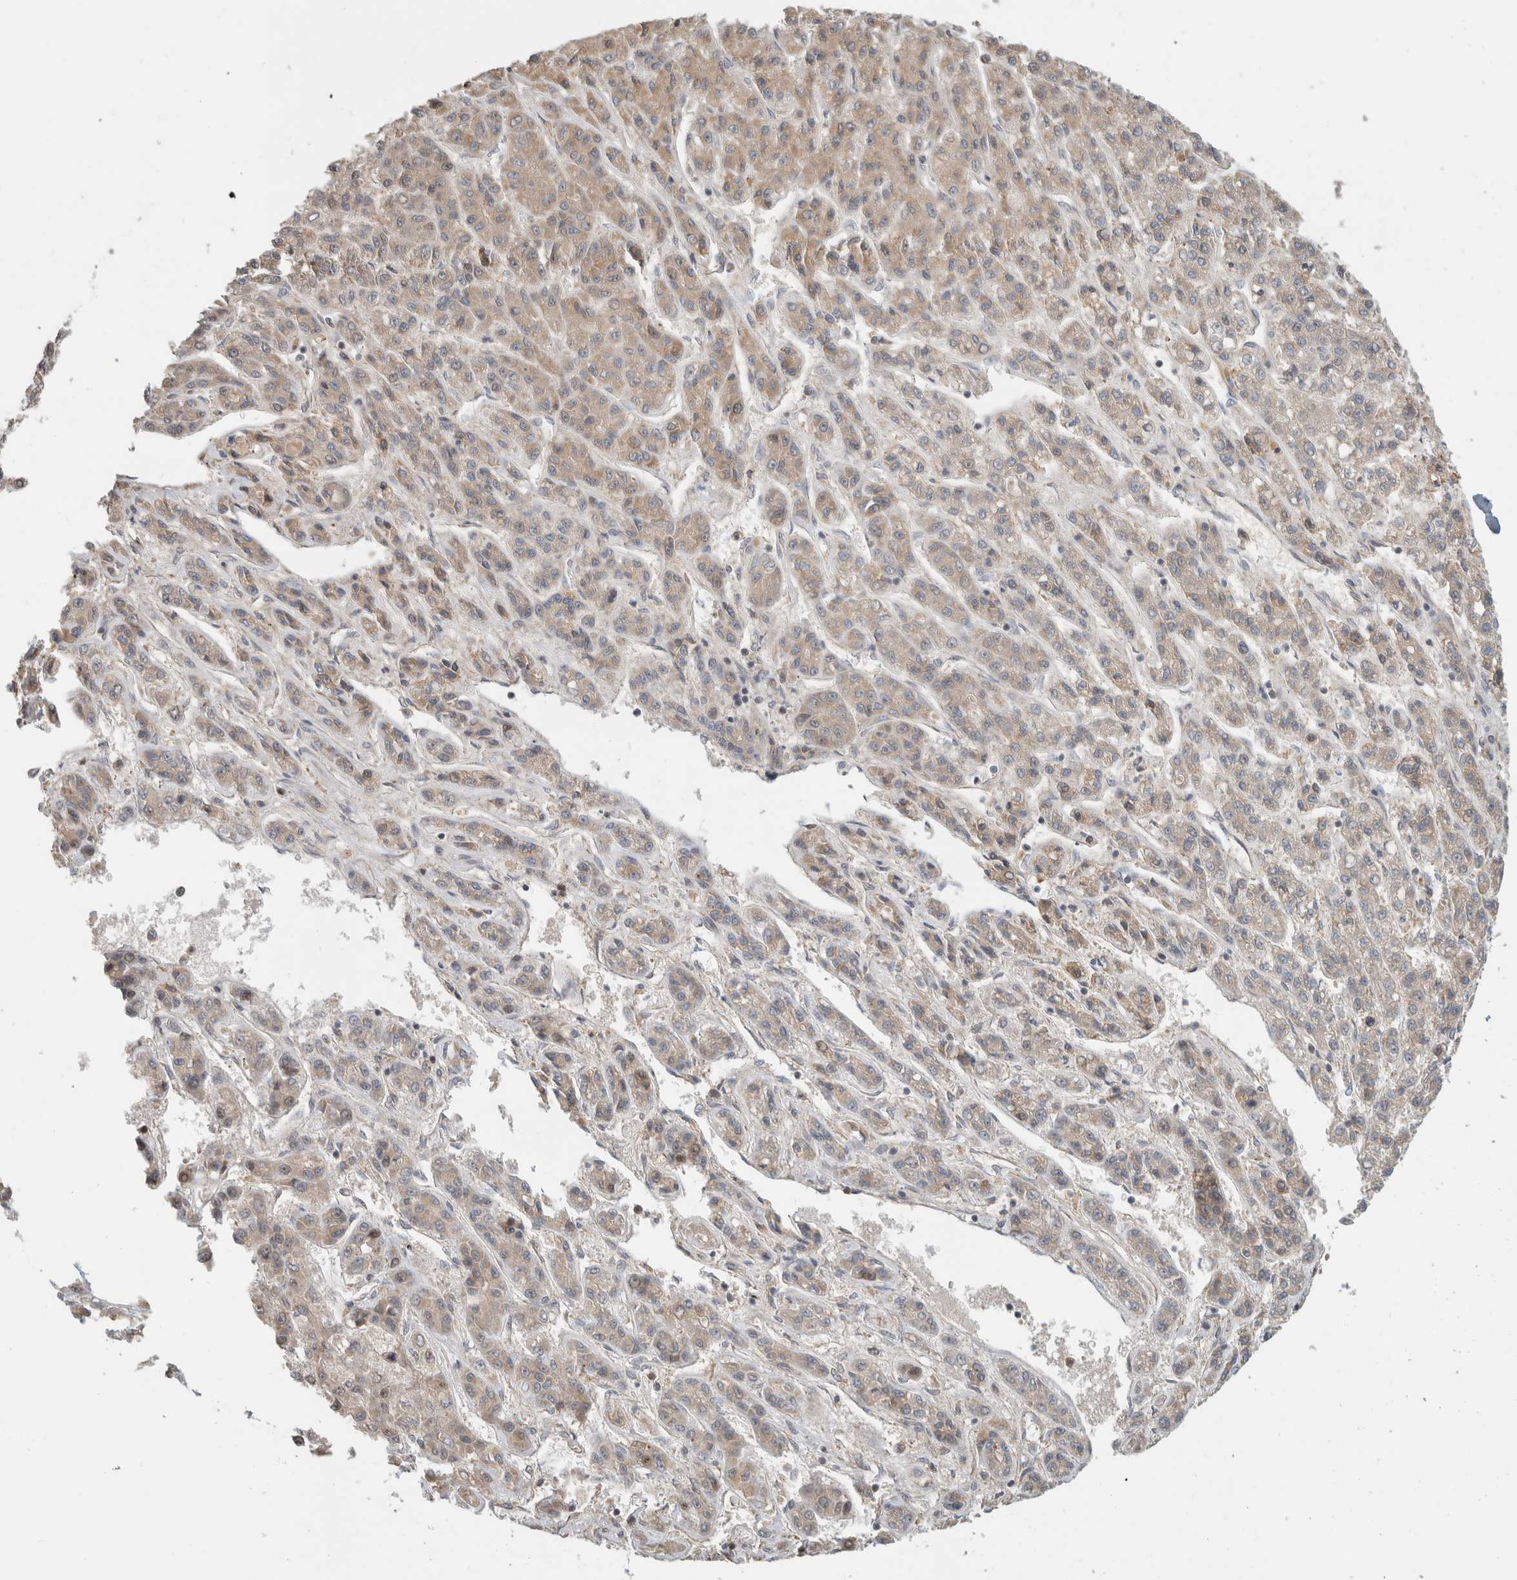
{"staining": {"intensity": "weak", "quantity": ">75%", "location": "cytoplasmic/membranous"}, "tissue": "liver cancer", "cell_type": "Tumor cells", "image_type": "cancer", "snomed": [{"axis": "morphology", "description": "Carcinoma, Hepatocellular, NOS"}, {"axis": "topography", "description": "Liver"}], "caption": "Weak cytoplasmic/membranous expression for a protein is present in approximately >75% of tumor cells of liver cancer using immunohistochemistry.", "gene": "GINS4", "patient": {"sex": "male", "age": 70}}